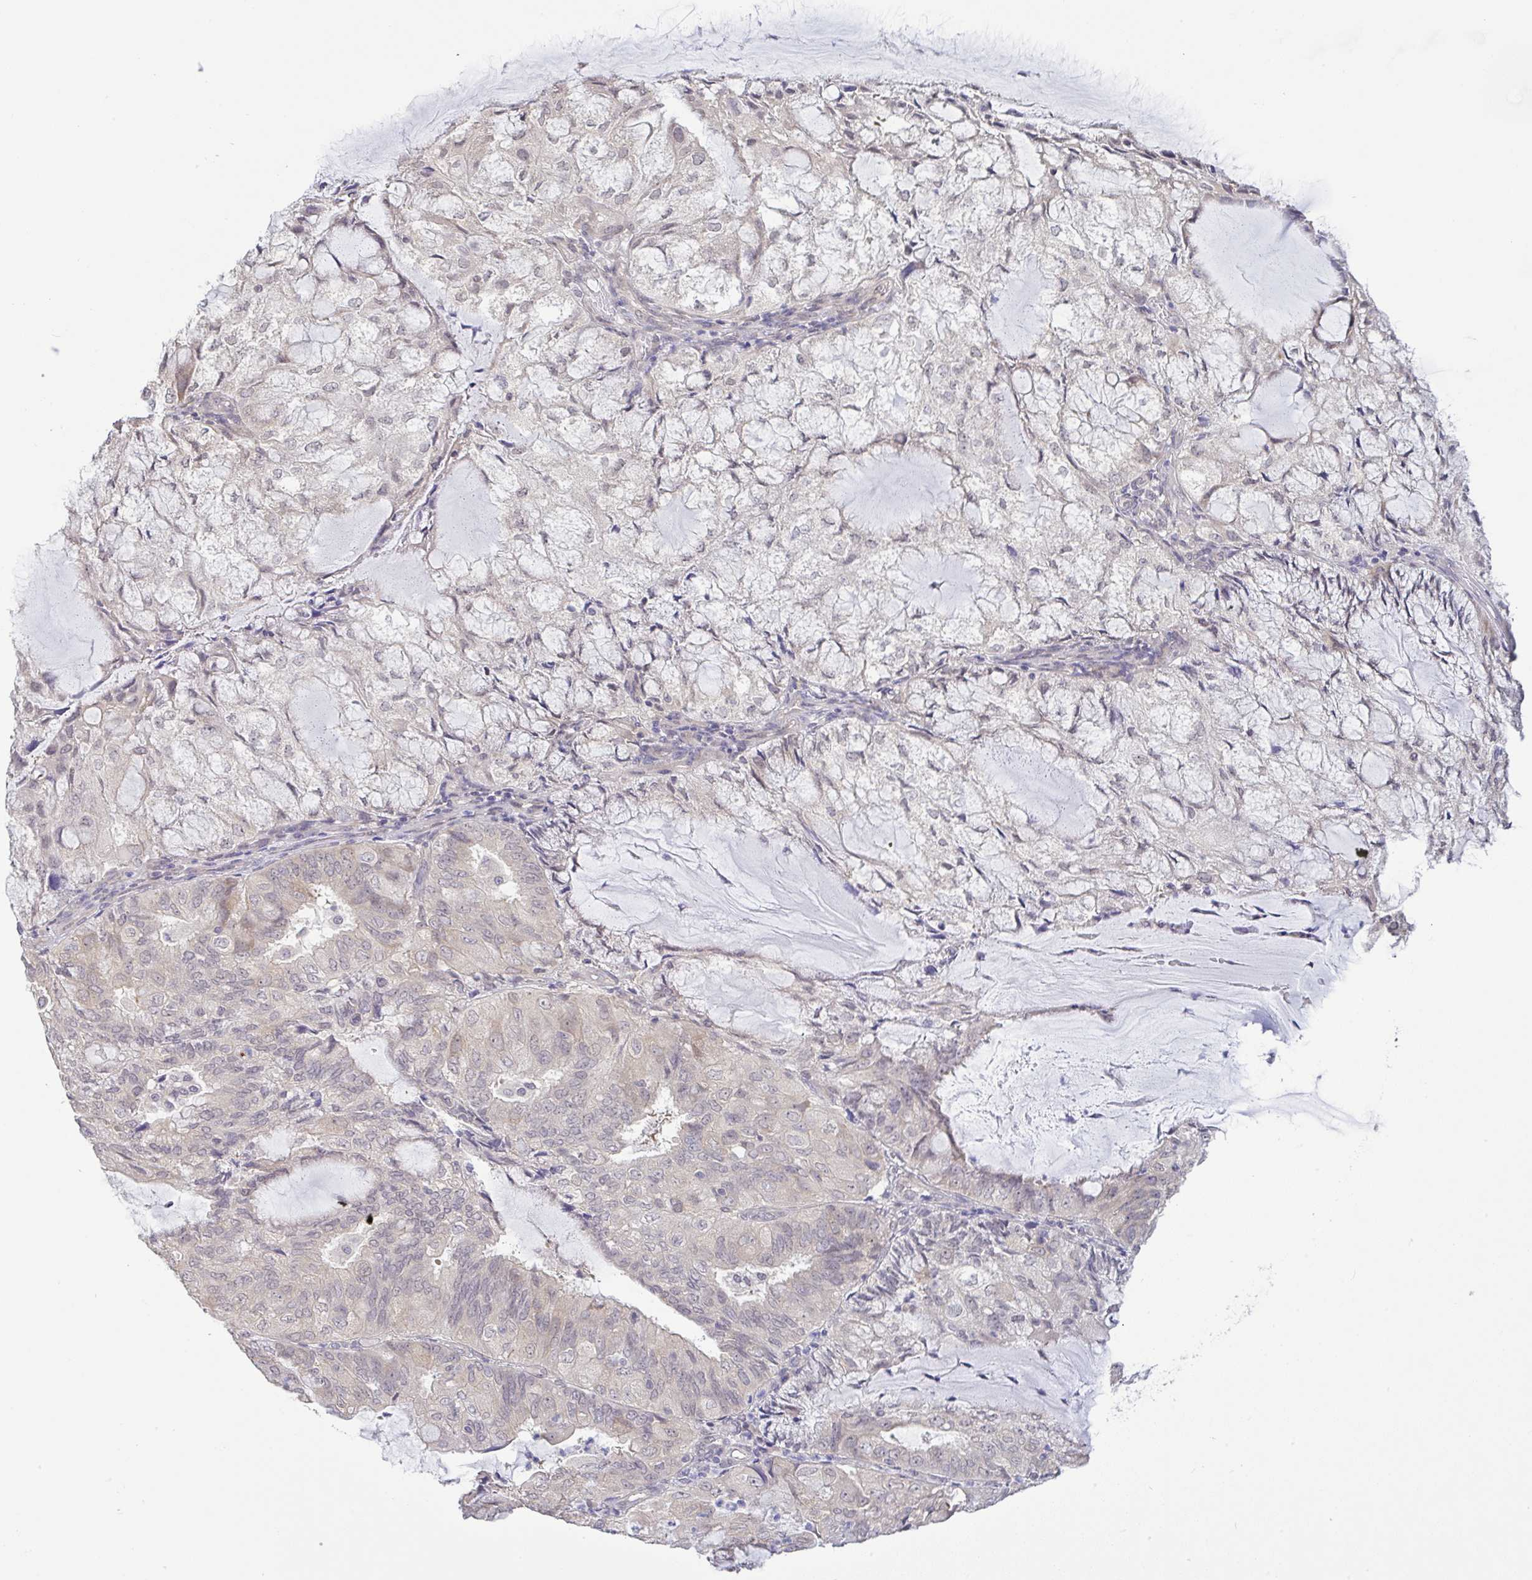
{"staining": {"intensity": "weak", "quantity": "<25%", "location": "cytoplasmic/membranous"}, "tissue": "endometrial cancer", "cell_type": "Tumor cells", "image_type": "cancer", "snomed": [{"axis": "morphology", "description": "Adenocarcinoma, NOS"}, {"axis": "topography", "description": "Endometrium"}], "caption": "Human endometrial cancer (adenocarcinoma) stained for a protein using immunohistochemistry exhibits no staining in tumor cells.", "gene": "HYPK", "patient": {"sex": "female", "age": 81}}